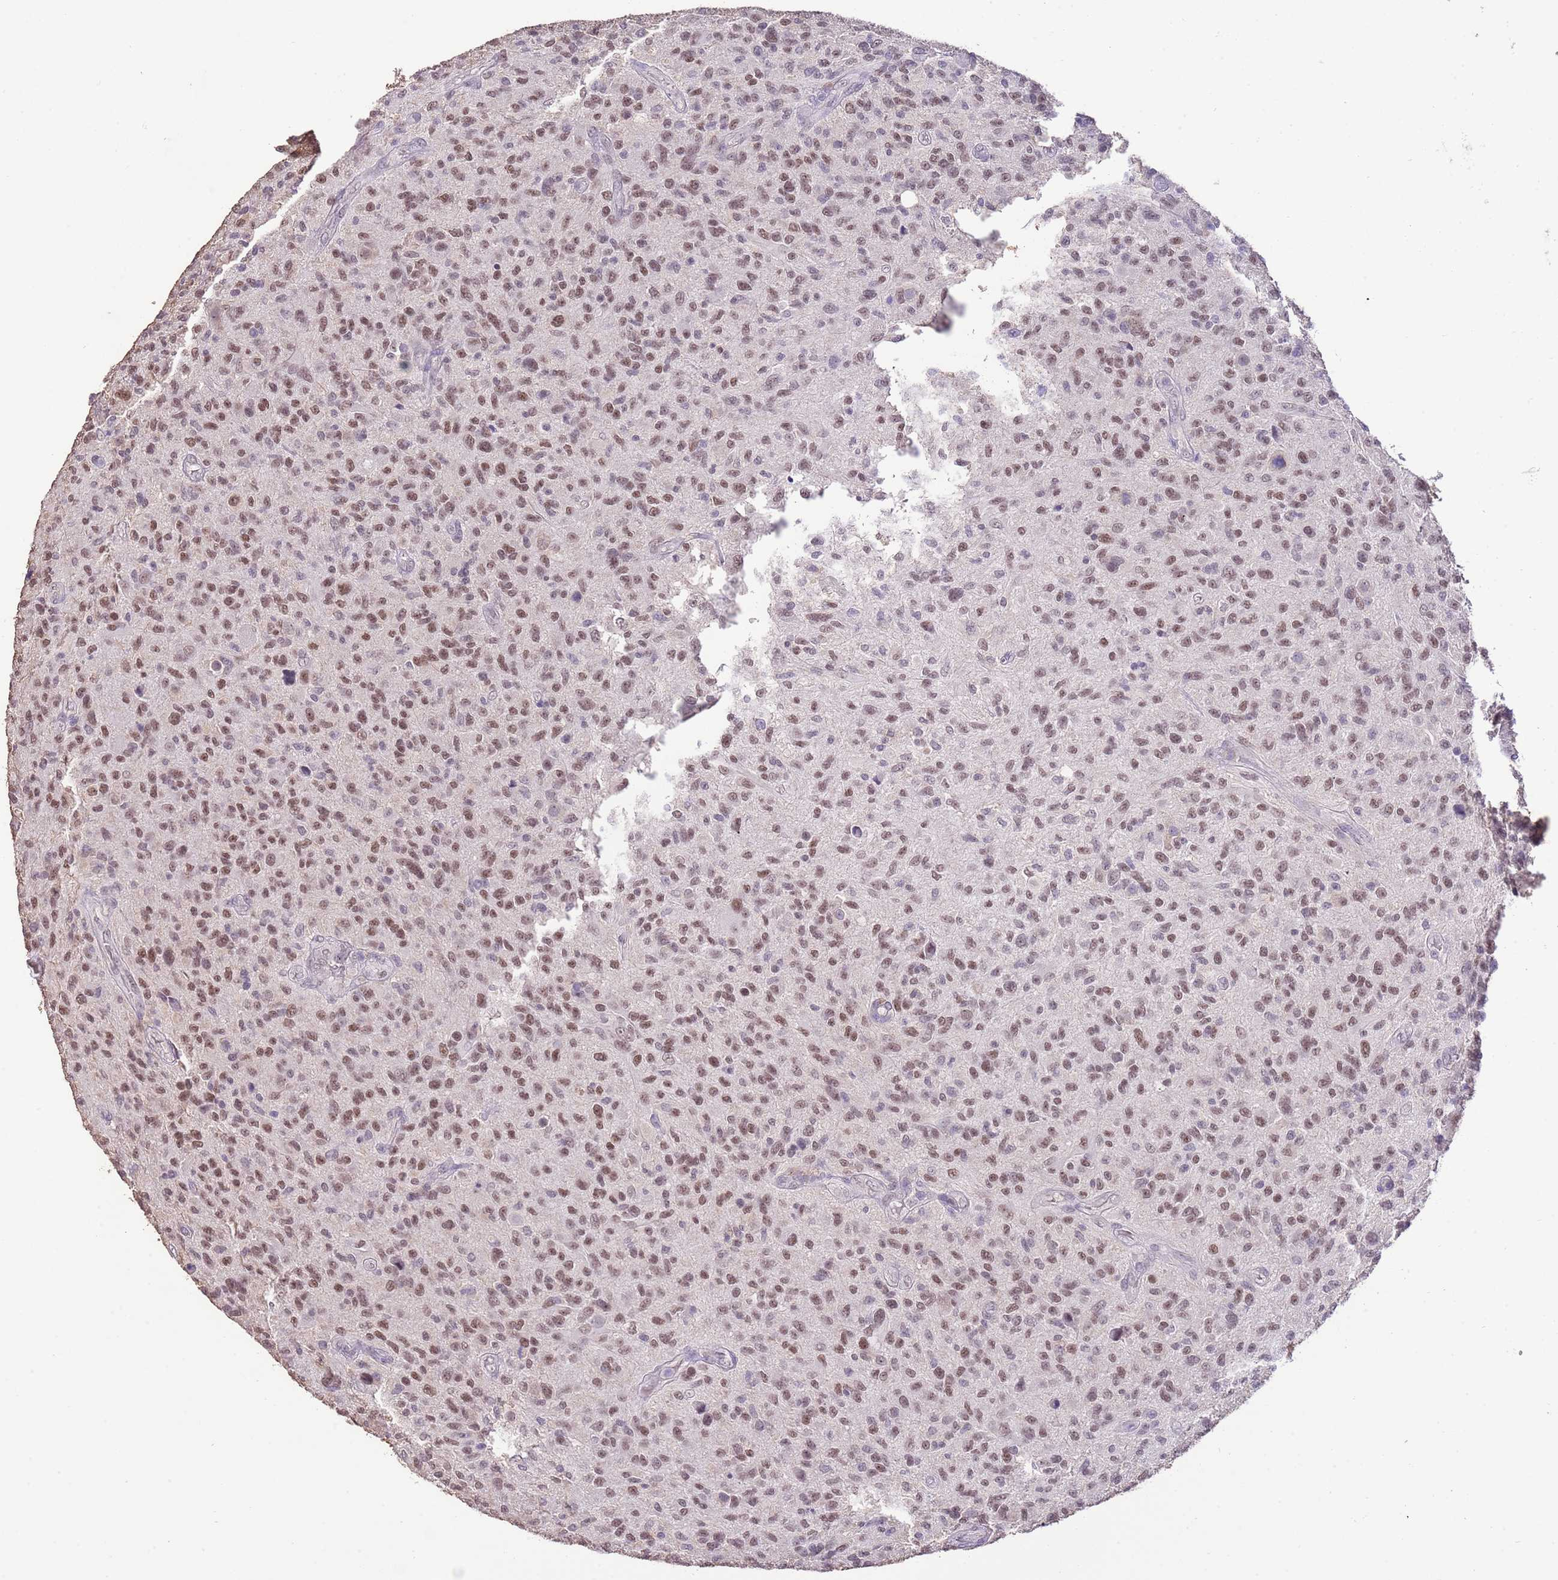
{"staining": {"intensity": "moderate", "quantity": ">75%", "location": "nuclear"}, "tissue": "glioma", "cell_type": "Tumor cells", "image_type": "cancer", "snomed": [{"axis": "morphology", "description": "Glioma, malignant, High grade"}, {"axis": "topography", "description": "Brain"}], "caption": "High-magnification brightfield microscopy of glioma stained with DAB (brown) and counterstained with hematoxylin (blue). tumor cells exhibit moderate nuclear expression is seen in approximately>75% of cells. The protein of interest is shown in brown color, while the nuclei are stained blue.", "gene": "IZUMO4", "patient": {"sex": "male", "age": 47}}